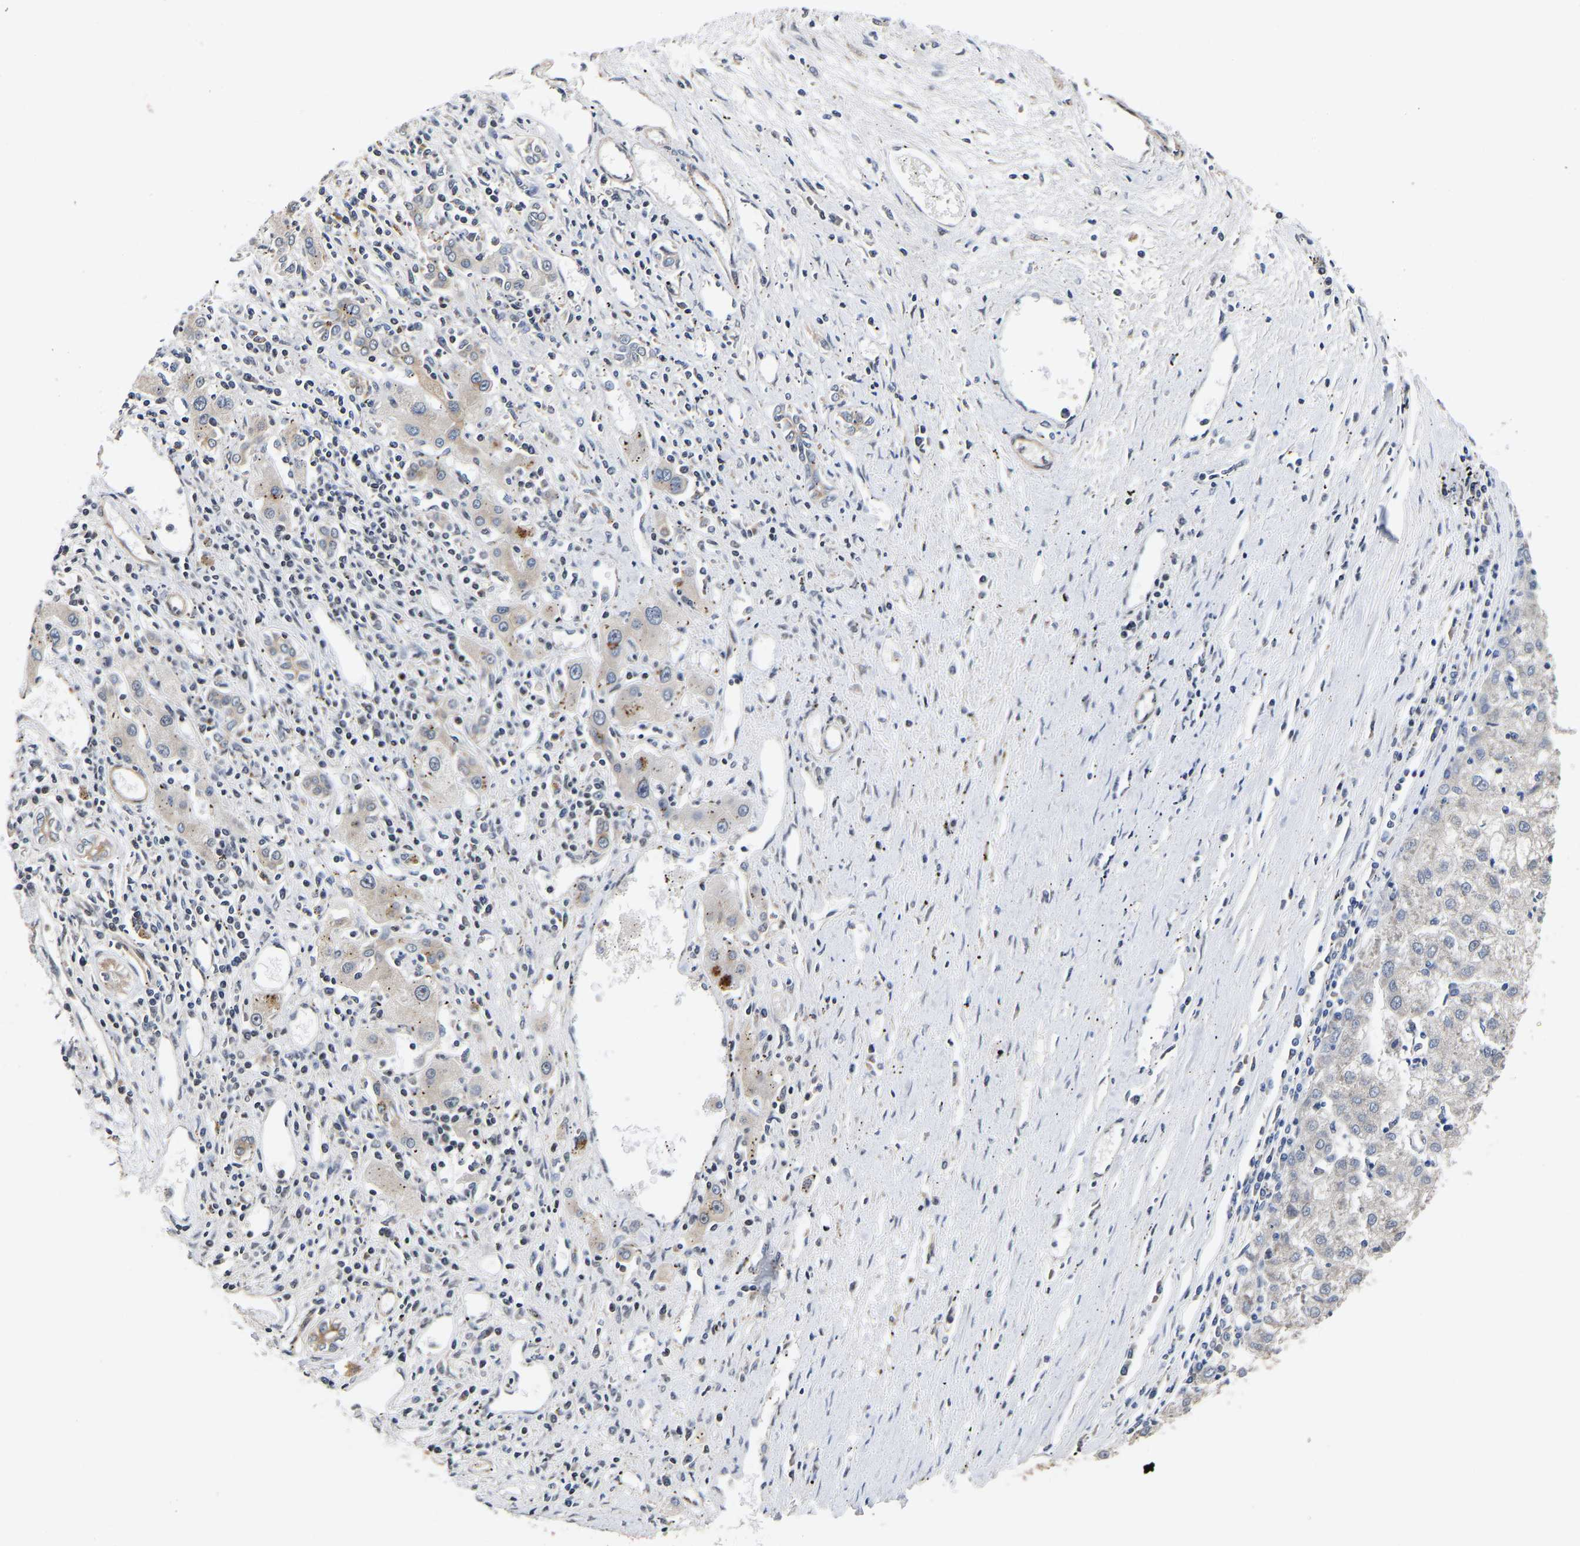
{"staining": {"intensity": "weak", "quantity": "<25%", "location": "cytoplasmic/membranous"}, "tissue": "liver cancer", "cell_type": "Tumor cells", "image_type": "cancer", "snomed": [{"axis": "morphology", "description": "Carcinoma, Hepatocellular, NOS"}, {"axis": "topography", "description": "Liver"}], "caption": "Hepatocellular carcinoma (liver) was stained to show a protein in brown. There is no significant positivity in tumor cells.", "gene": "METTL16", "patient": {"sex": "male", "age": 72}}